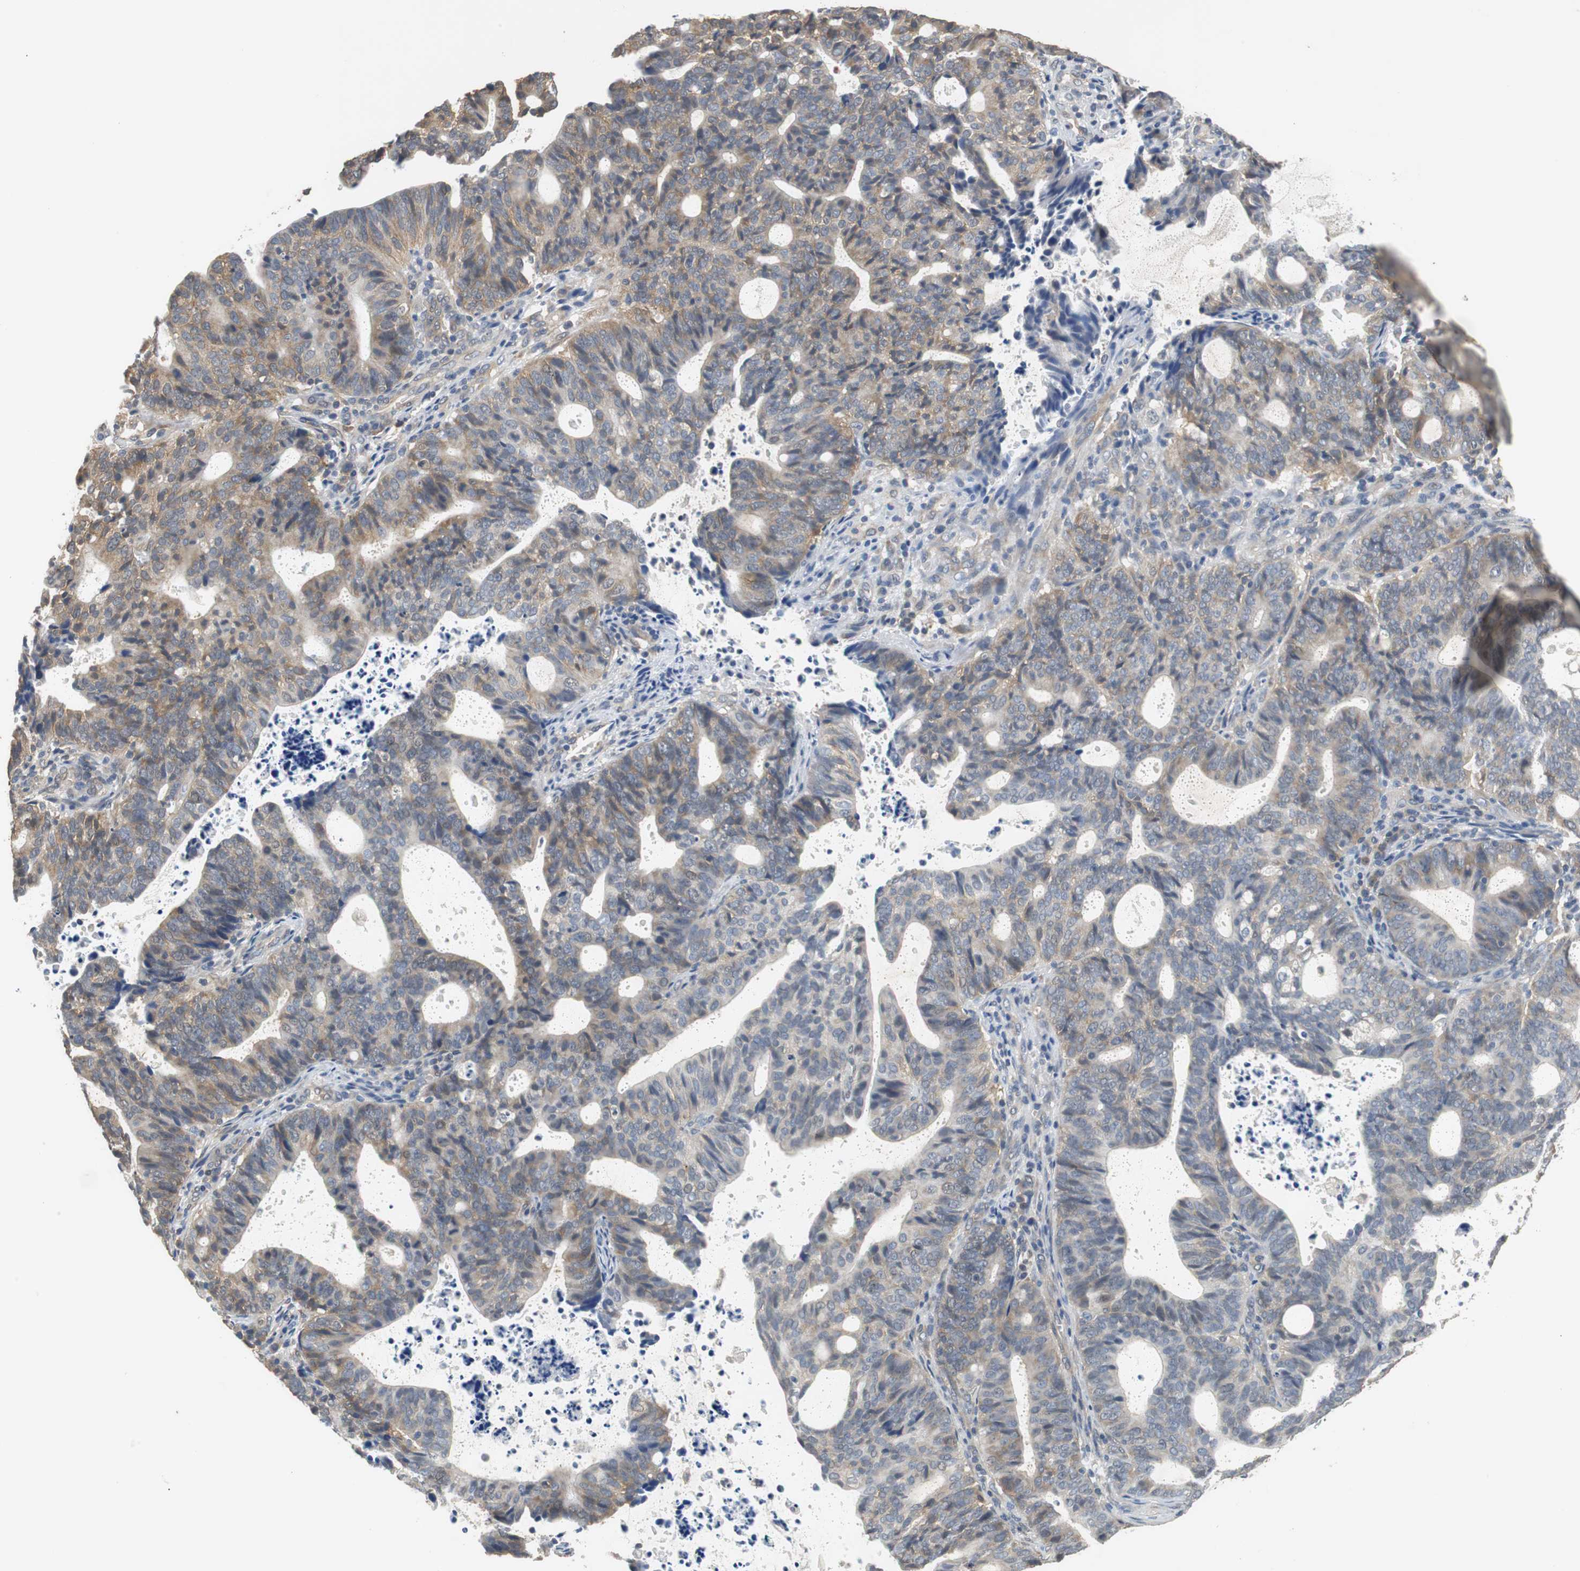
{"staining": {"intensity": "moderate", "quantity": ">75%", "location": "cytoplasmic/membranous"}, "tissue": "endometrial cancer", "cell_type": "Tumor cells", "image_type": "cancer", "snomed": [{"axis": "morphology", "description": "Adenocarcinoma, NOS"}, {"axis": "topography", "description": "Uterus"}], "caption": "This is a photomicrograph of immunohistochemistry staining of adenocarcinoma (endometrial), which shows moderate expression in the cytoplasmic/membranous of tumor cells.", "gene": "UBQLN2", "patient": {"sex": "female", "age": 83}}